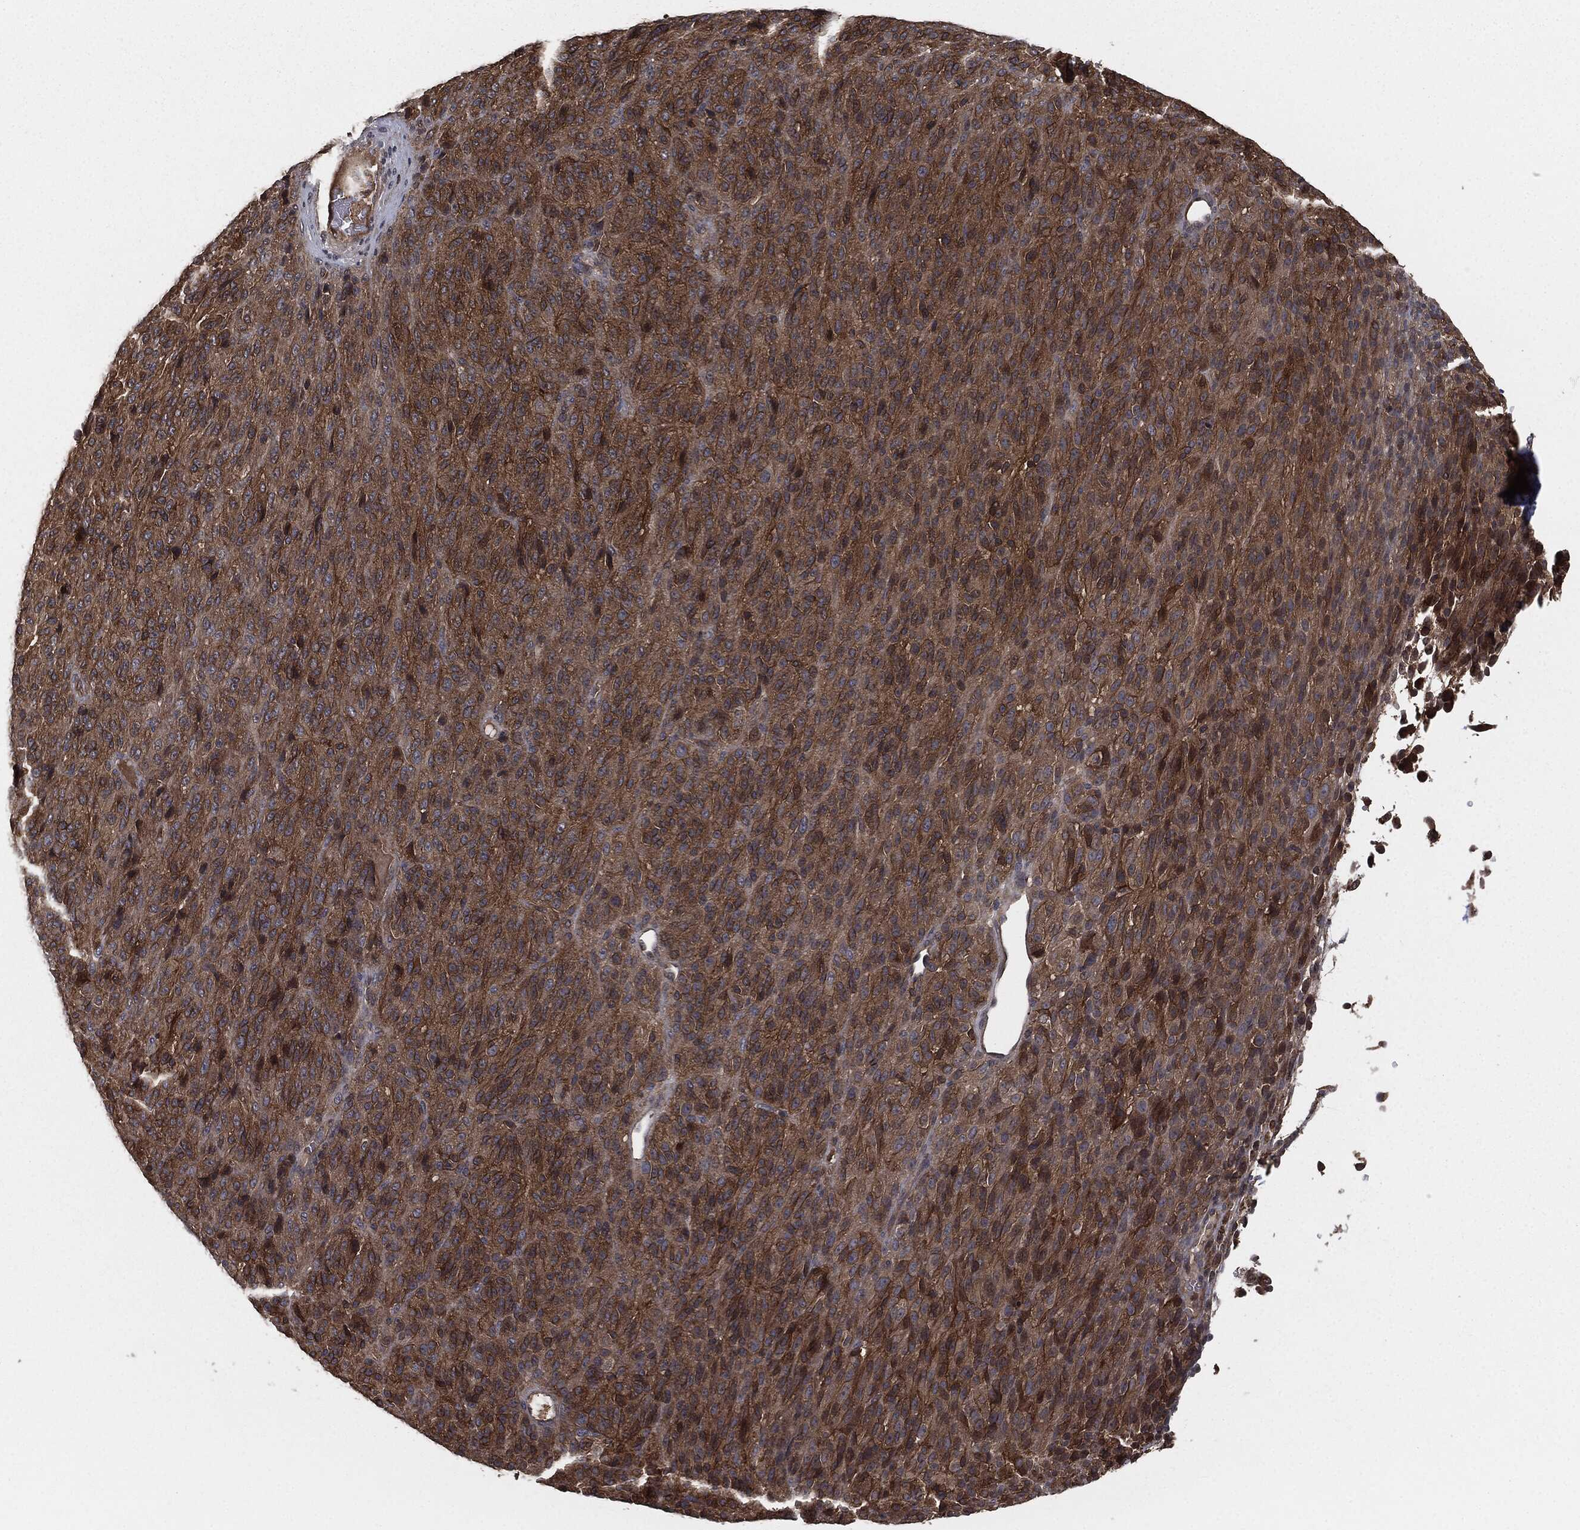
{"staining": {"intensity": "moderate", "quantity": ">75%", "location": "cytoplasmic/membranous"}, "tissue": "melanoma", "cell_type": "Tumor cells", "image_type": "cancer", "snomed": [{"axis": "morphology", "description": "Malignant melanoma, Metastatic site"}, {"axis": "topography", "description": "Brain"}], "caption": "Melanoma tissue exhibits moderate cytoplasmic/membranous staining in about >75% of tumor cells, visualized by immunohistochemistry.", "gene": "ERBIN", "patient": {"sex": "female", "age": 56}}